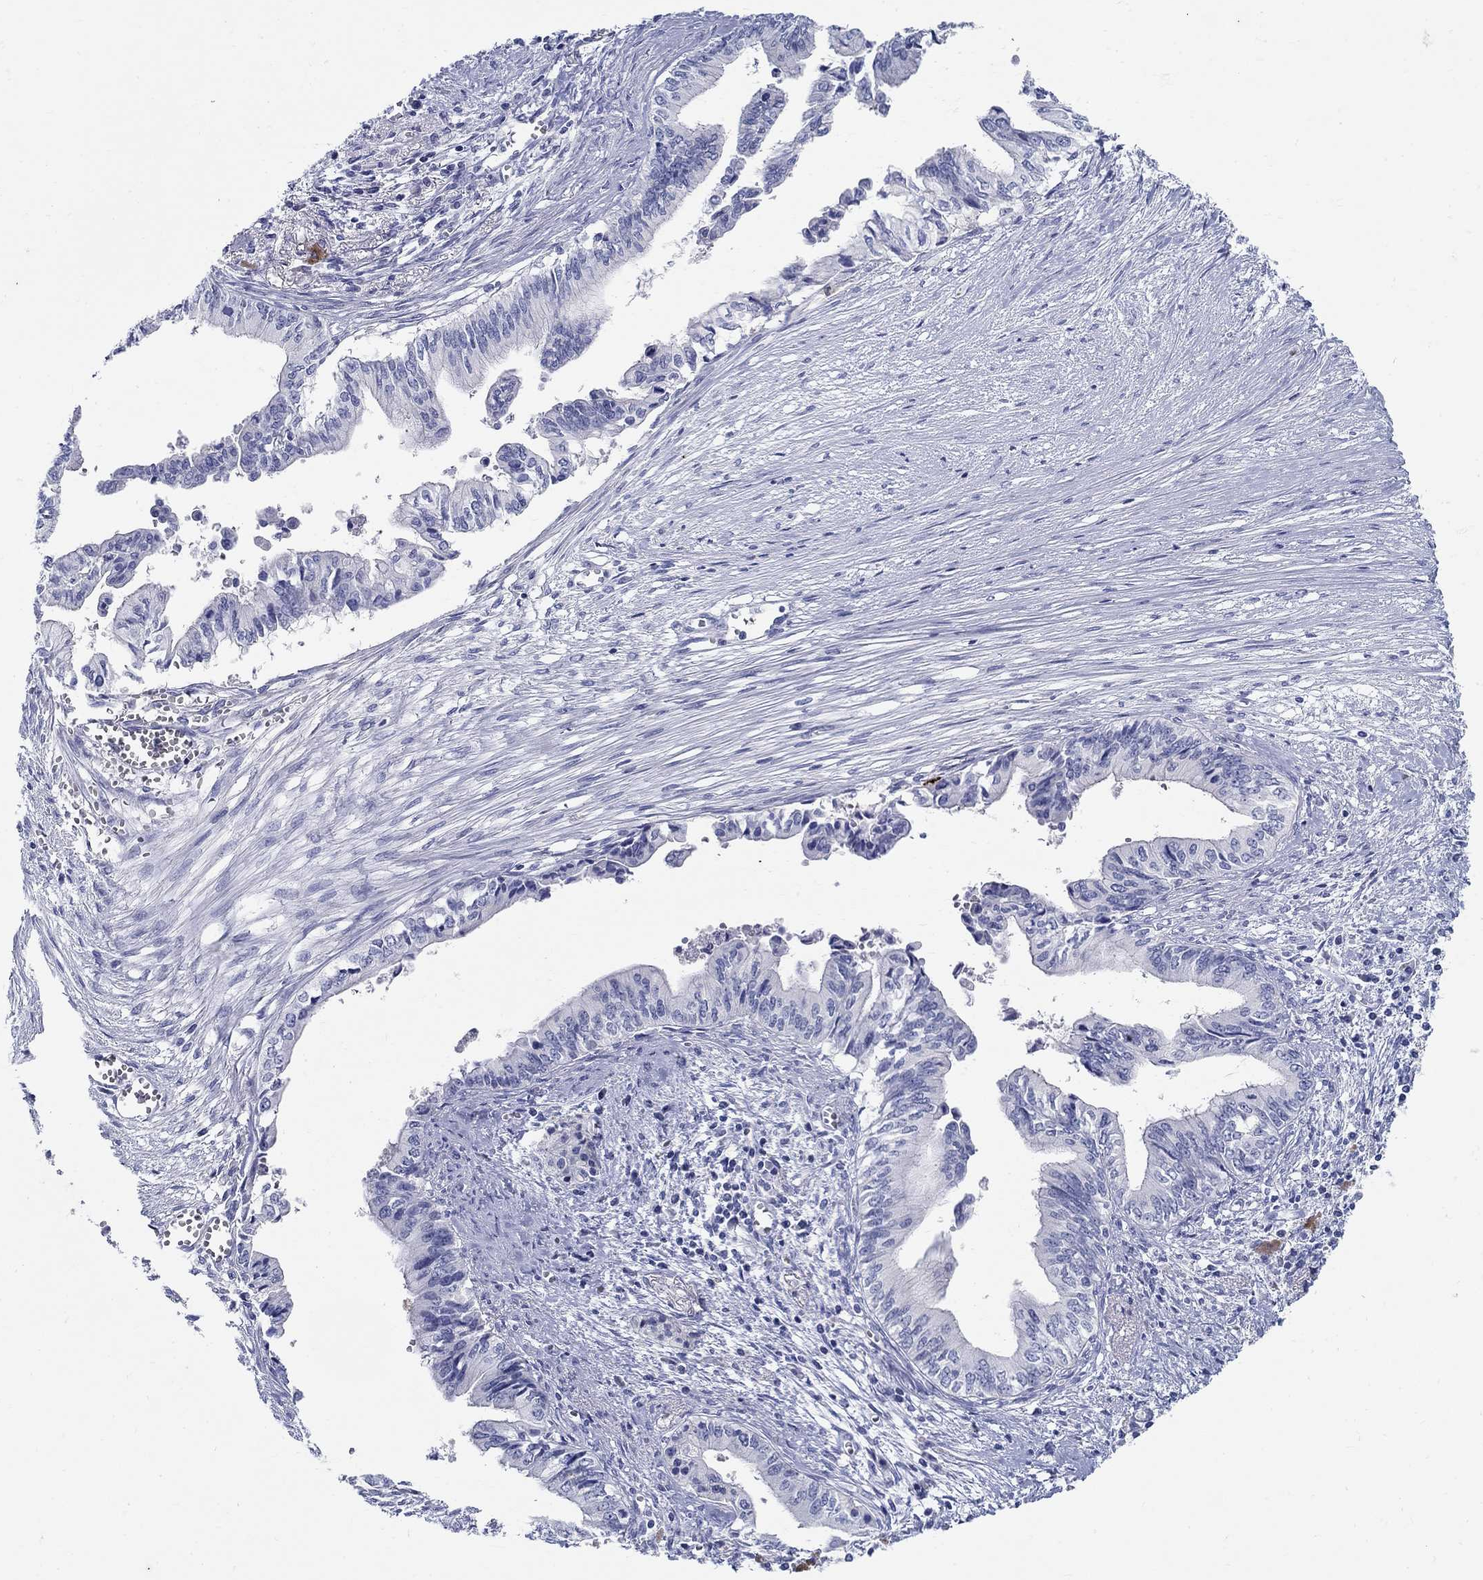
{"staining": {"intensity": "negative", "quantity": "none", "location": "none"}, "tissue": "pancreatic cancer", "cell_type": "Tumor cells", "image_type": "cancer", "snomed": [{"axis": "morphology", "description": "Adenocarcinoma, NOS"}, {"axis": "topography", "description": "Pancreas"}], "caption": "This micrograph is of adenocarcinoma (pancreatic) stained with immunohistochemistry to label a protein in brown with the nuclei are counter-stained blue. There is no staining in tumor cells. Brightfield microscopy of immunohistochemistry (IHC) stained with DAB (3,3'-diaminobenzidine) (brown) and hematoxylin (blue), captured at high magnification.", "gene": "CRYGD", "patient": {"sex": "female", "age": 61}}